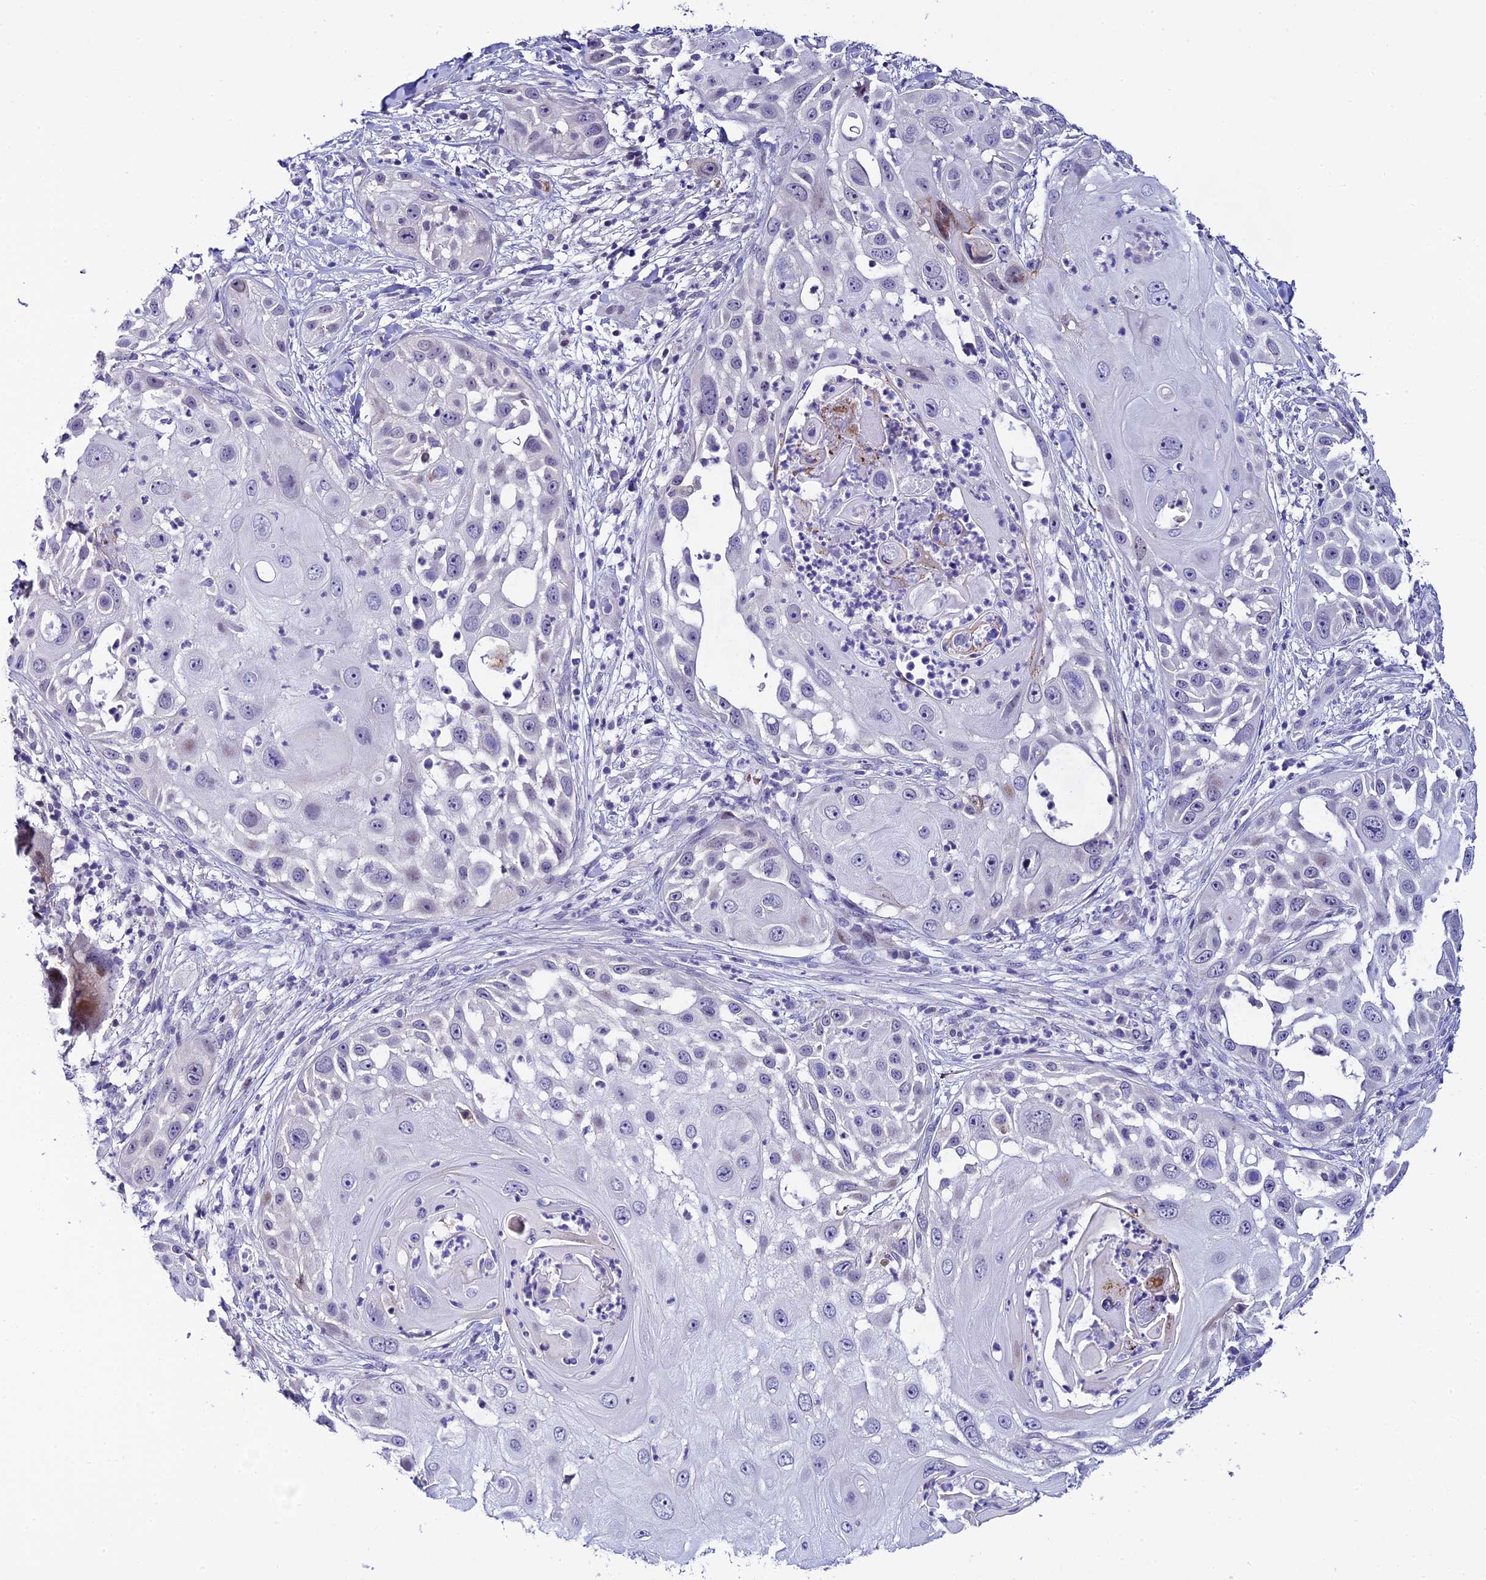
{"staining": {"intensity": "negative", "quantity": "none", "location": "none"}, "tissue": "skin cancer", "cell_type": "Tumor cells", "image_type": "cancer", "snomed": [{"axis": "morphology", "description": "Squamous cell carcinoma, NOS"}, {"axis": "topography", "description": "Skin"}], "caption": "Immunohistochemical staining of squamous cell carcinoma (skin) shows no significant staining in tumor cells.", "gene": "RASGEF1B", "patient": {"sex": "female", "age": 44}}